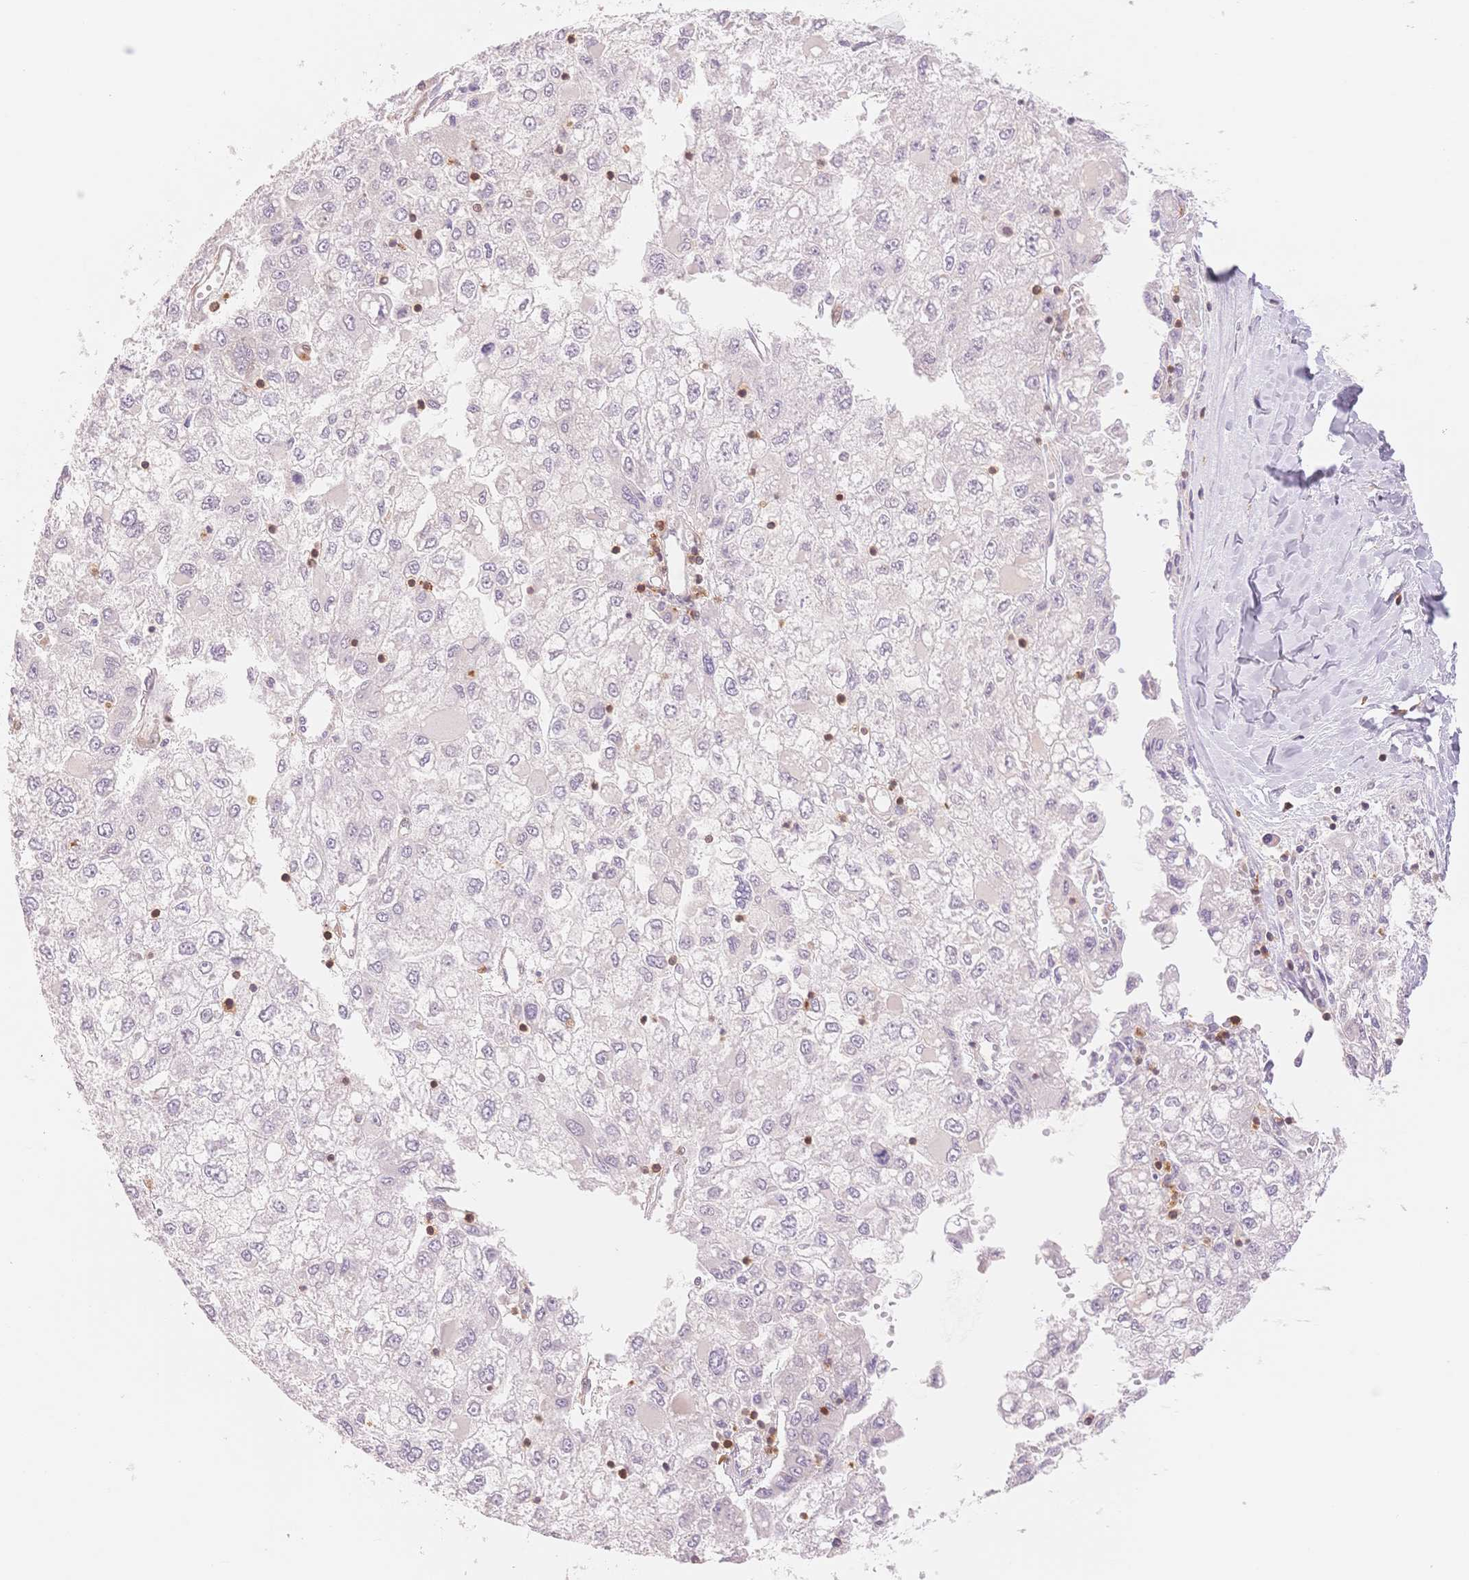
{"staining": {"intensity": "negative", "quantity": "none", "location": "none"}, "tissue": "liver cancer", "cell_type": "Tumor cells", "image_type": "cancer", "snomed": [{"axis": "morphology", "description": "Carcinoma, Hepatocellular, NOS"}, {"axis": "topography", "description": "Liver"}], "caption": "An IHC photomicrograph of liver cancer is shown. There is no staining in tumor cells of liver cancer.", "gene": "STK39", "patient": {"sex": "male", "age": 40}}